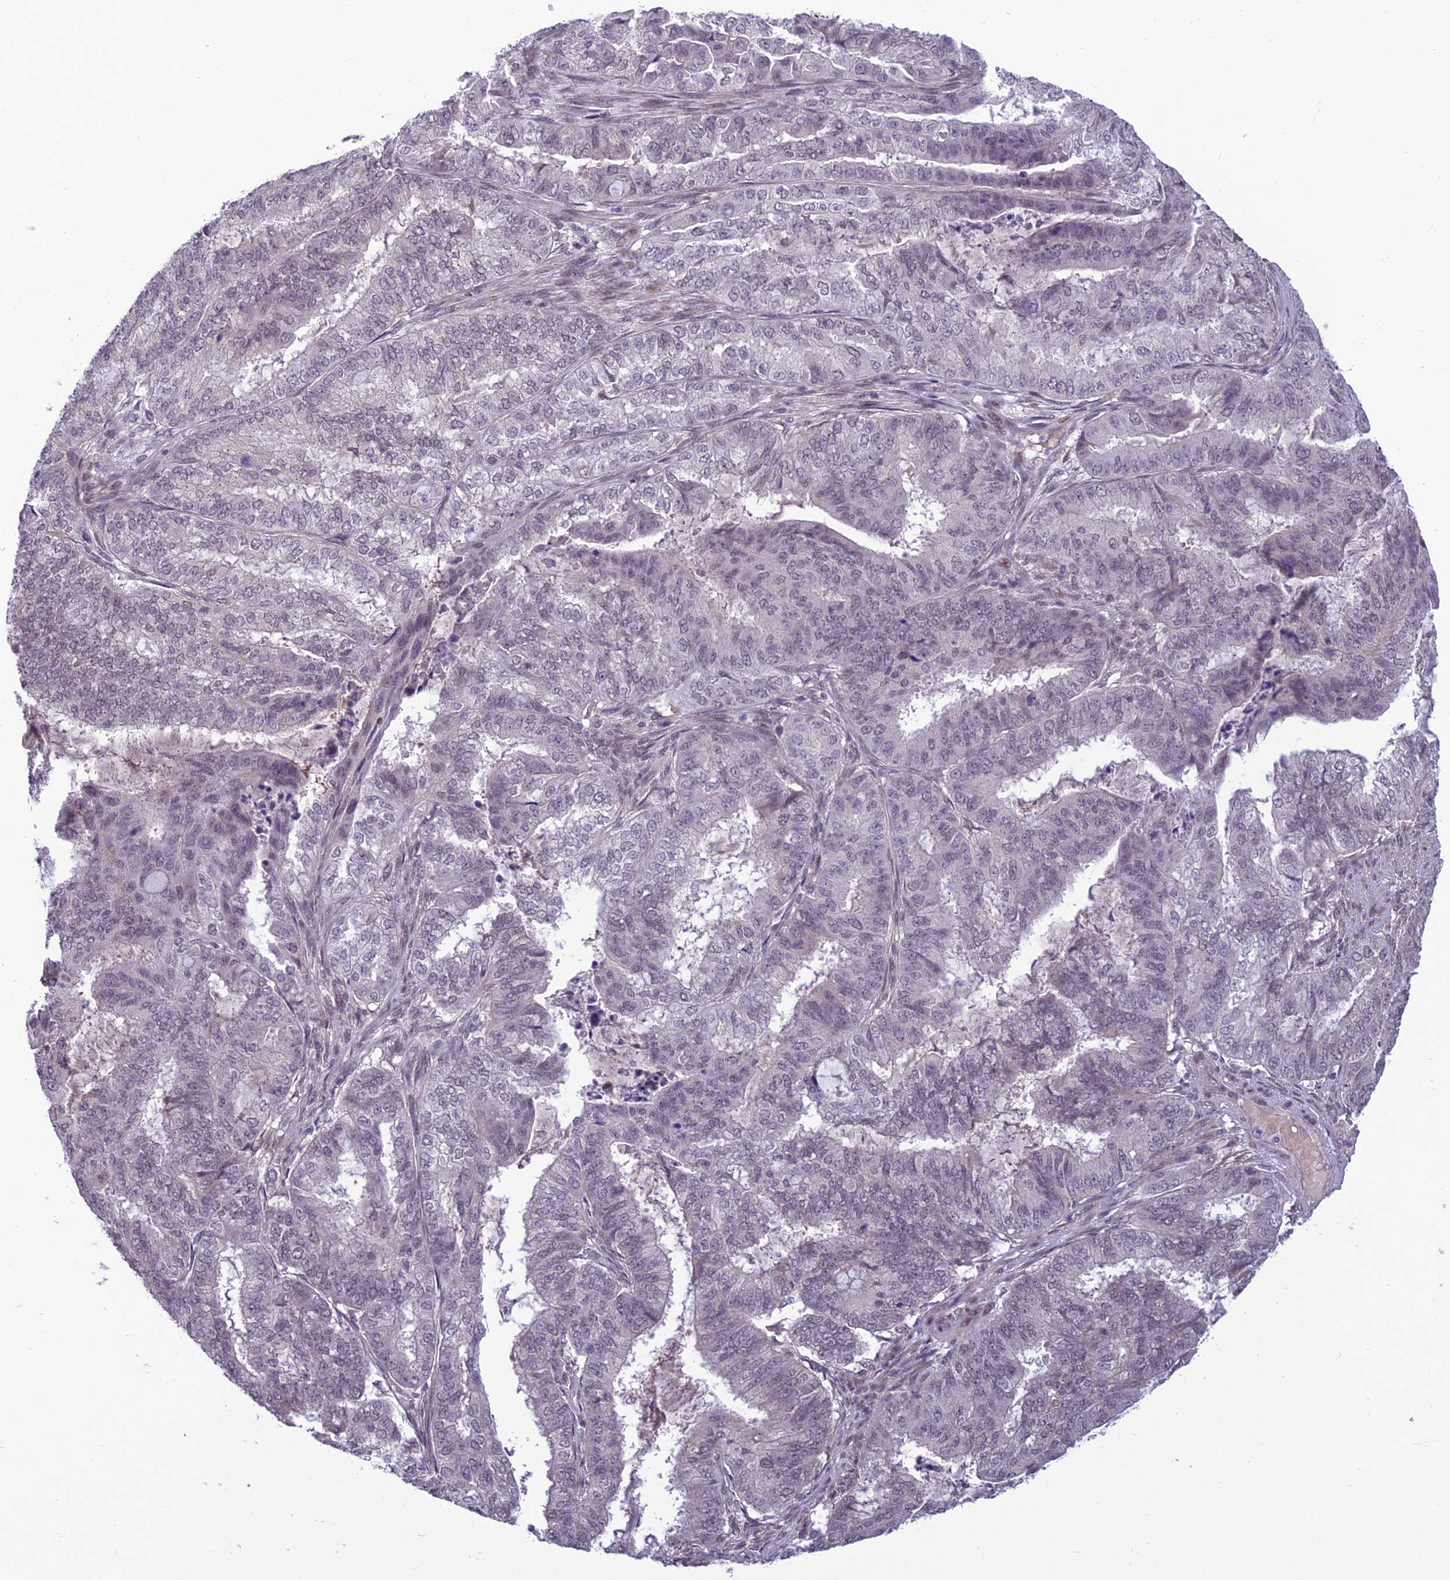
{"staining": {"intensity": "negative", "quantity": "none", "location": "none"}, "tissue": "endometrial cancer", "cell_type": "Tumor cells", "image_type": "cancer", "snomed": [{"axis": "morphology", "description": "Adenocarcinoma, NOS"}, {"axis": "topography", "description": "Endometrium"}], "caption": "IHC histopathology image of endometrial adenocarcinoma stained for a protein (brown), which displays no expression in tumor cells.", "gene": "FBRS", "patient": {"sex": "female", "age": 51}}